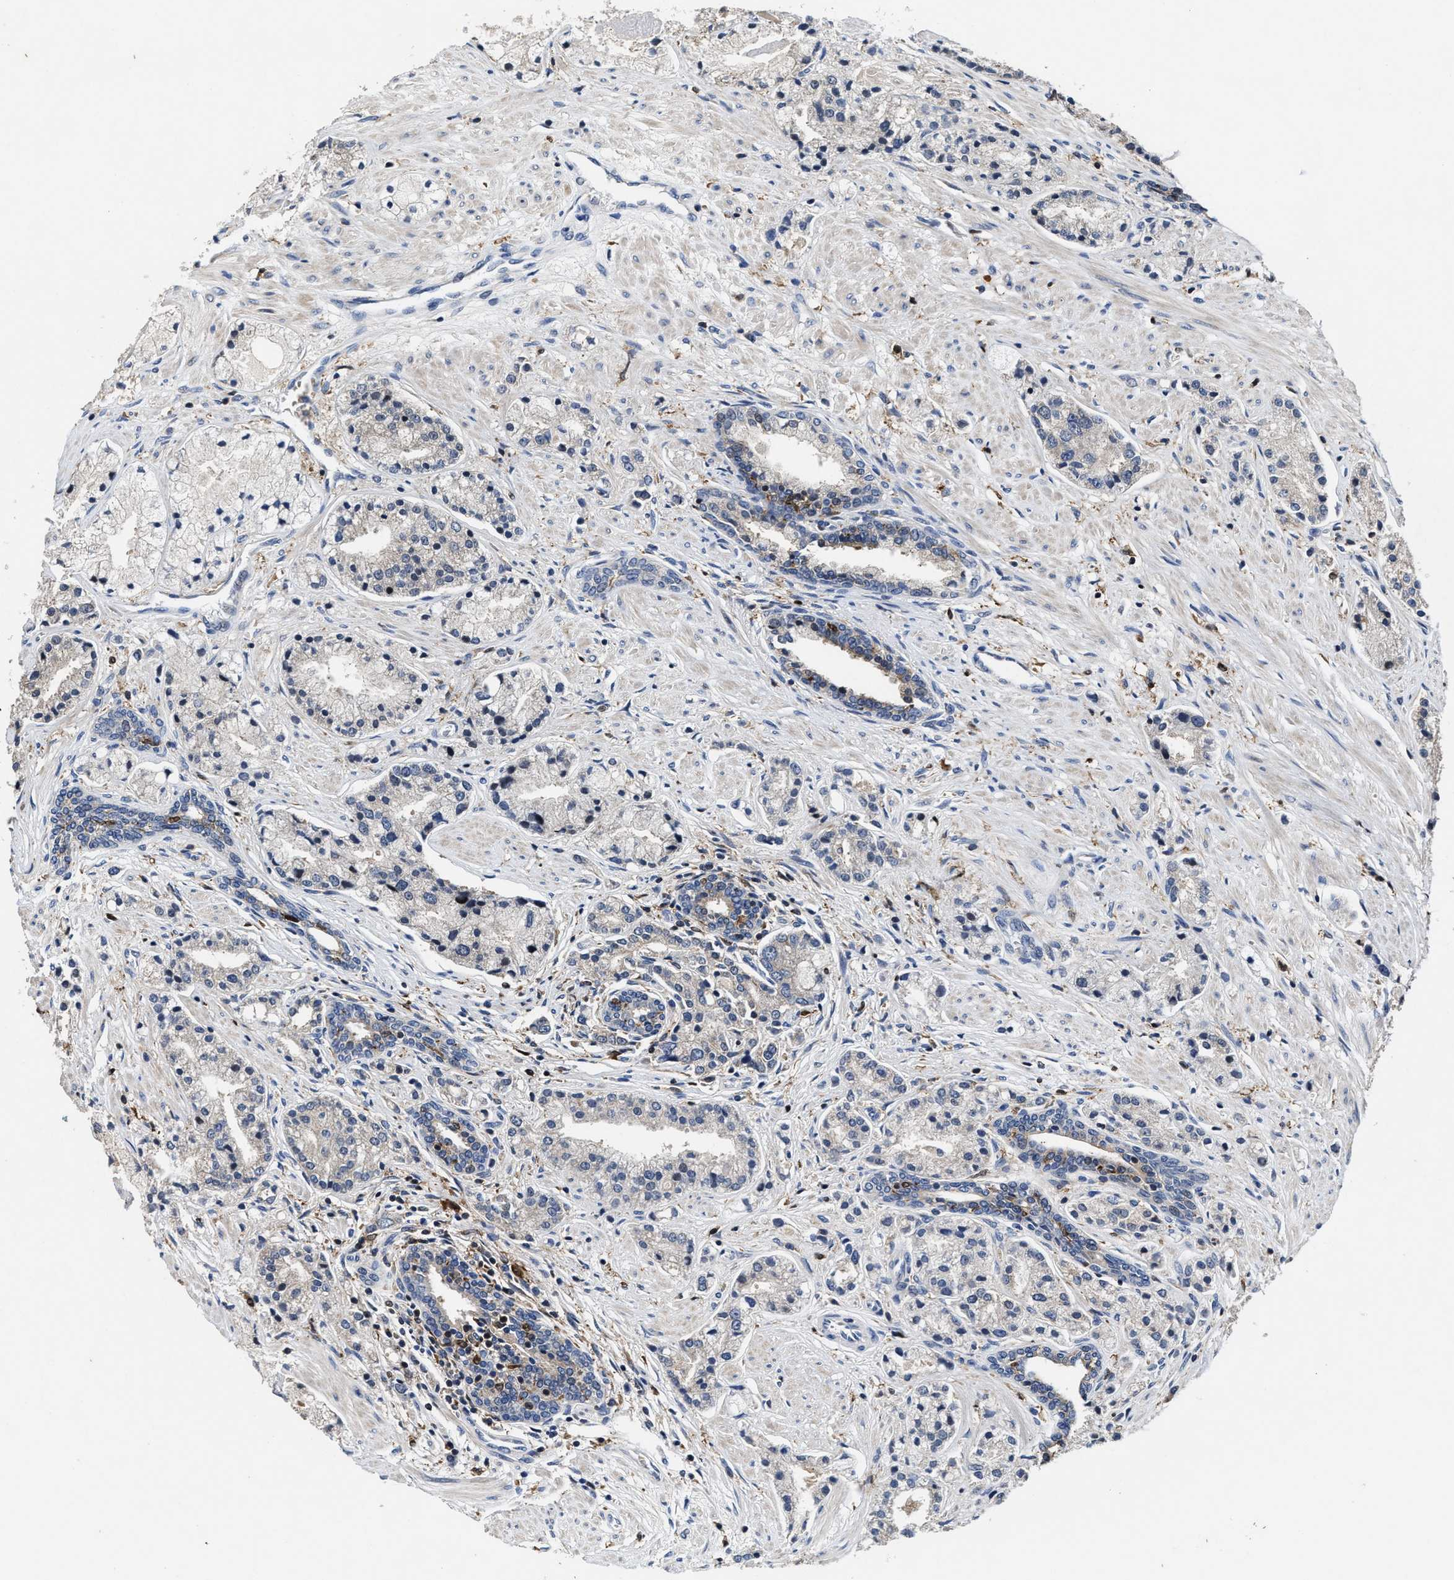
{"staining": {"intensity": "negative", "quantity": "none", "location": "none"}, "tissue": "prostate cancer", "cell_type": "Tumor cells", "image_type": "cancer", "snomed": [{"axis": "morphology", "description": "Adenocarcinoma, High grade"}, {"axis": "topography", "description": "Prostate"}], "caption": "Tumor cells show no significant expression in adenocarcinoma (high-grade) (prostate).", "gene": "RGS10", "patient": {"sex": "male", "age": 50}}